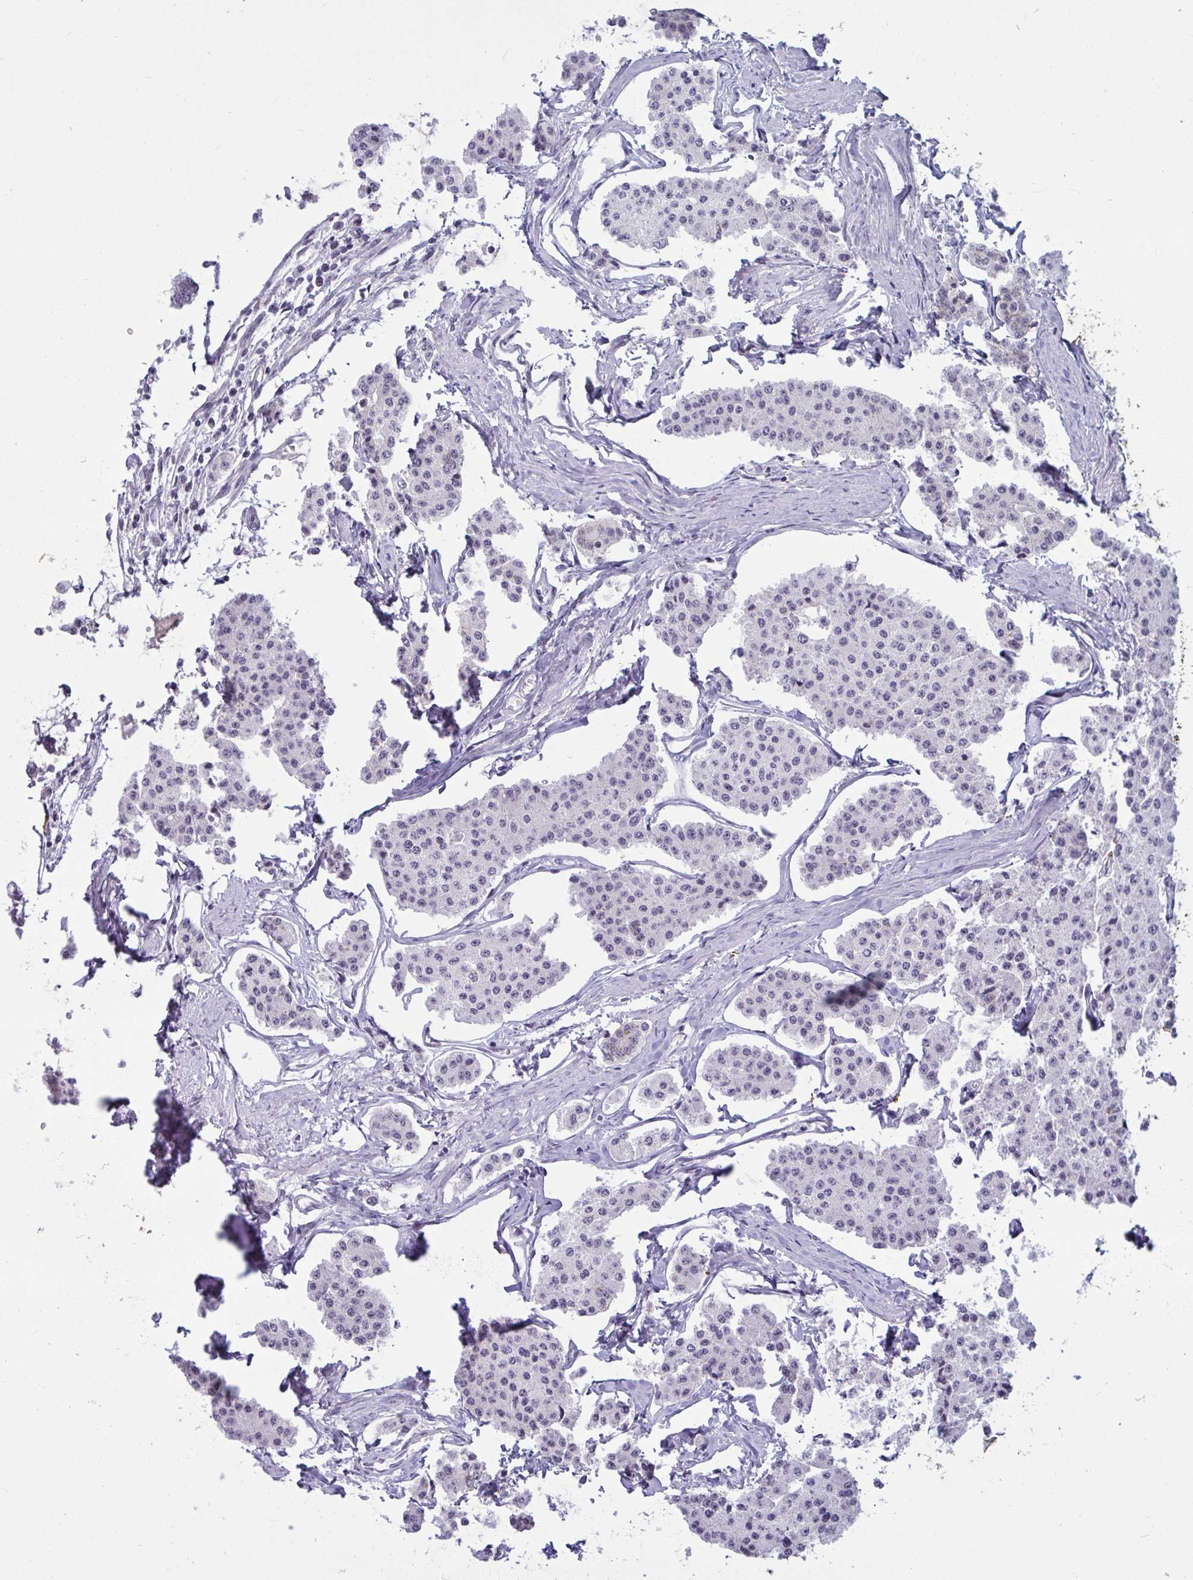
{"staining": {"intensity": "negative", "quantity": "none", "location": "none"}, "tissue": "carcinoid", "cell_type": "Tumor cells", "image_type": "cancer", "snomed": [{"axis": "morphology", "description": "Carcinoid, malignant, NOS"}, {"axis": "topography", "description": "Small intestine"}], "caption": "IHC photomicrograph of malignant carcinoid stained for a protein (brown), which exhibits no staining in tumor cells.", "gene": "TBC1D4", "patient": {"sex": "female", "age": 65}}